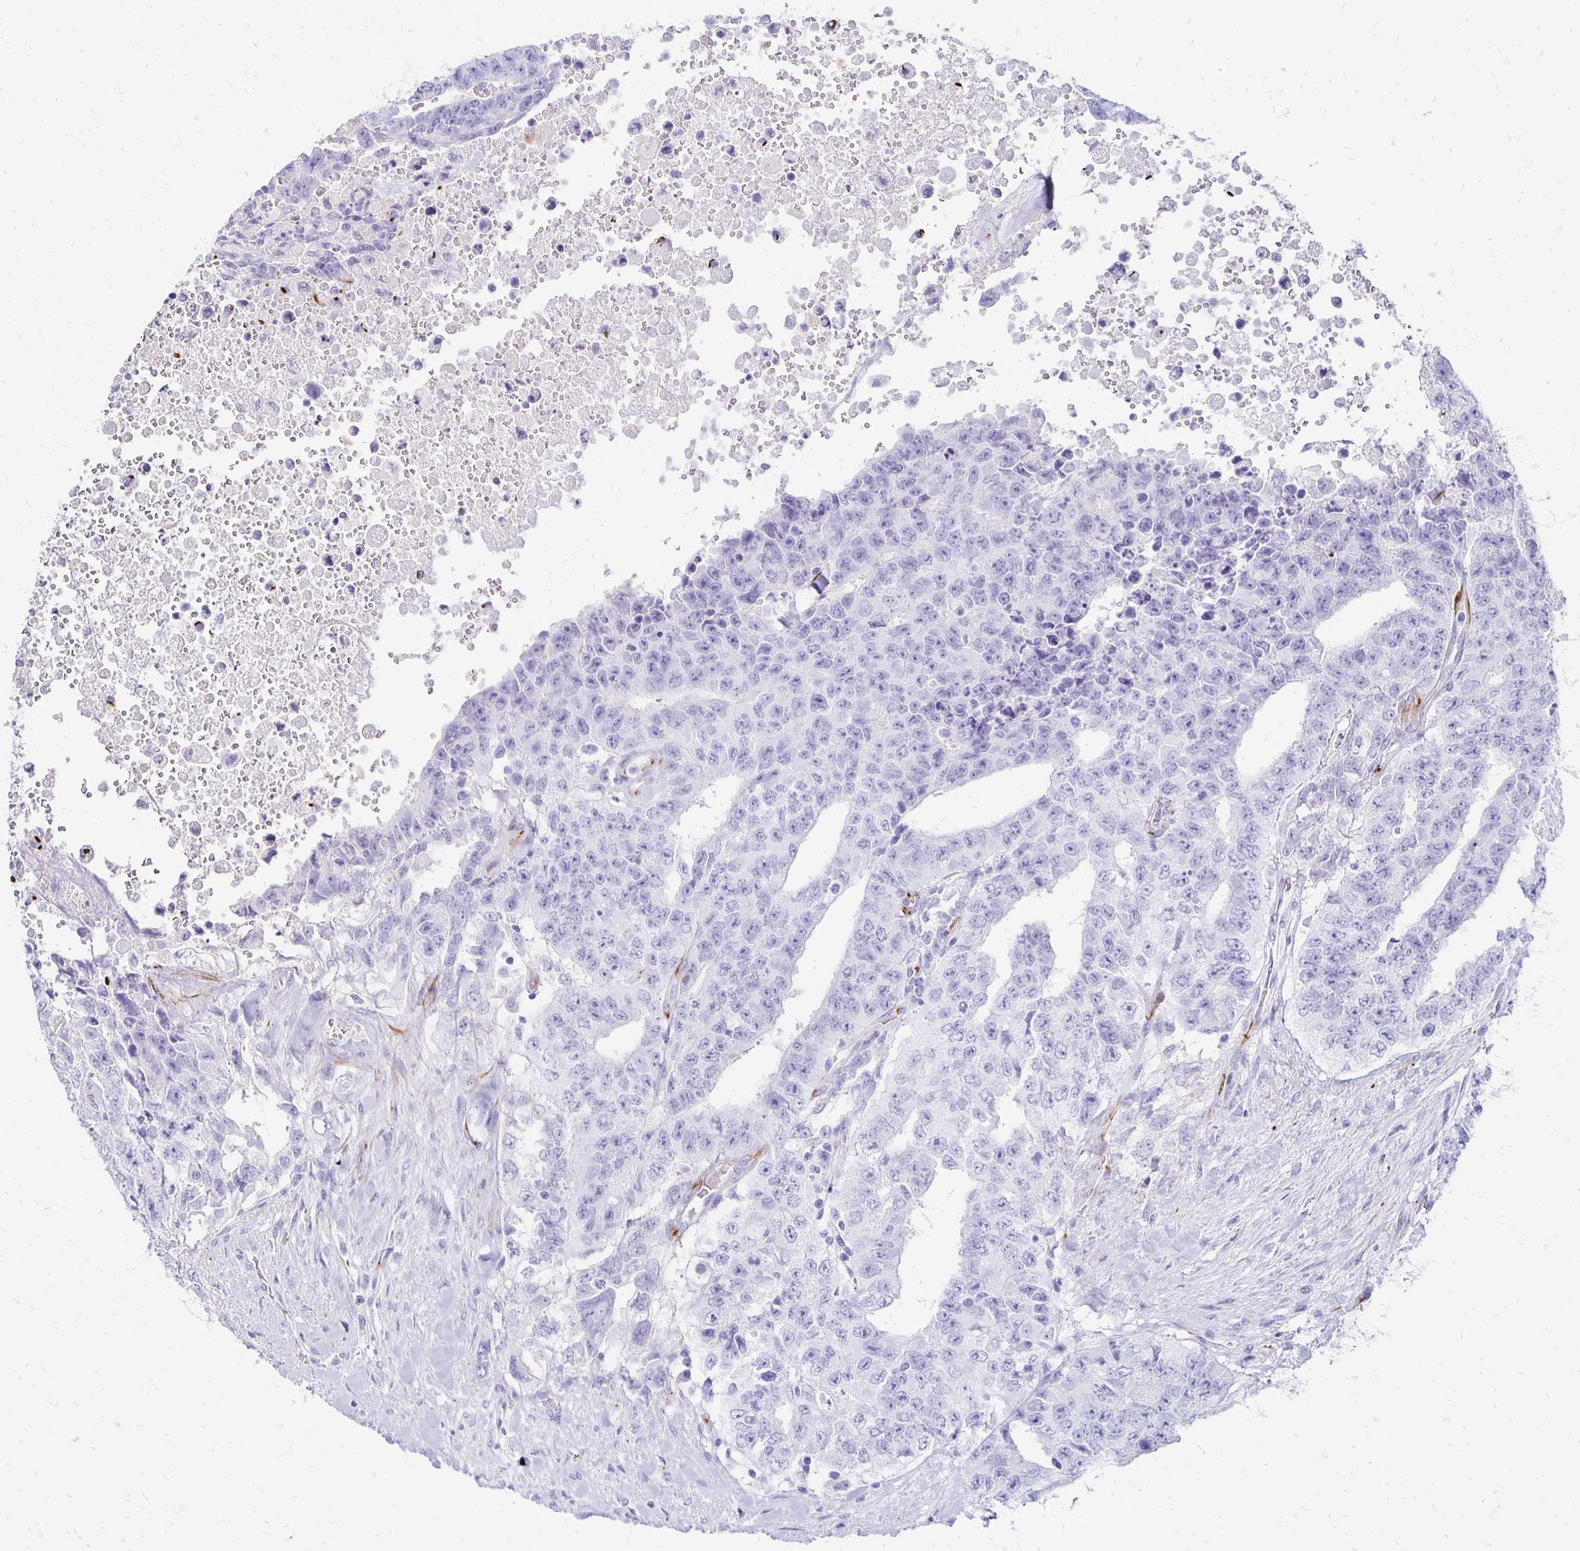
{"staining": {"intensity": "negative", "quantity": "none", "location": "none"}, "tissue": "testis cancer", "cell_type": "Tumor cells", "image_type": "cancer", "snomed": [{"axis": "morphology", "description": "Carcinoma, Embryonal, NOS"}, {"axis": "topography", "description": "Testis"}], "caption": "Embryonal carcinoma (testis) was stained to show a protein in brown. There is no significant positivity in tumor cells.", "gene": "TMEM54", "patient": {"sex": "male", "age": 24}}